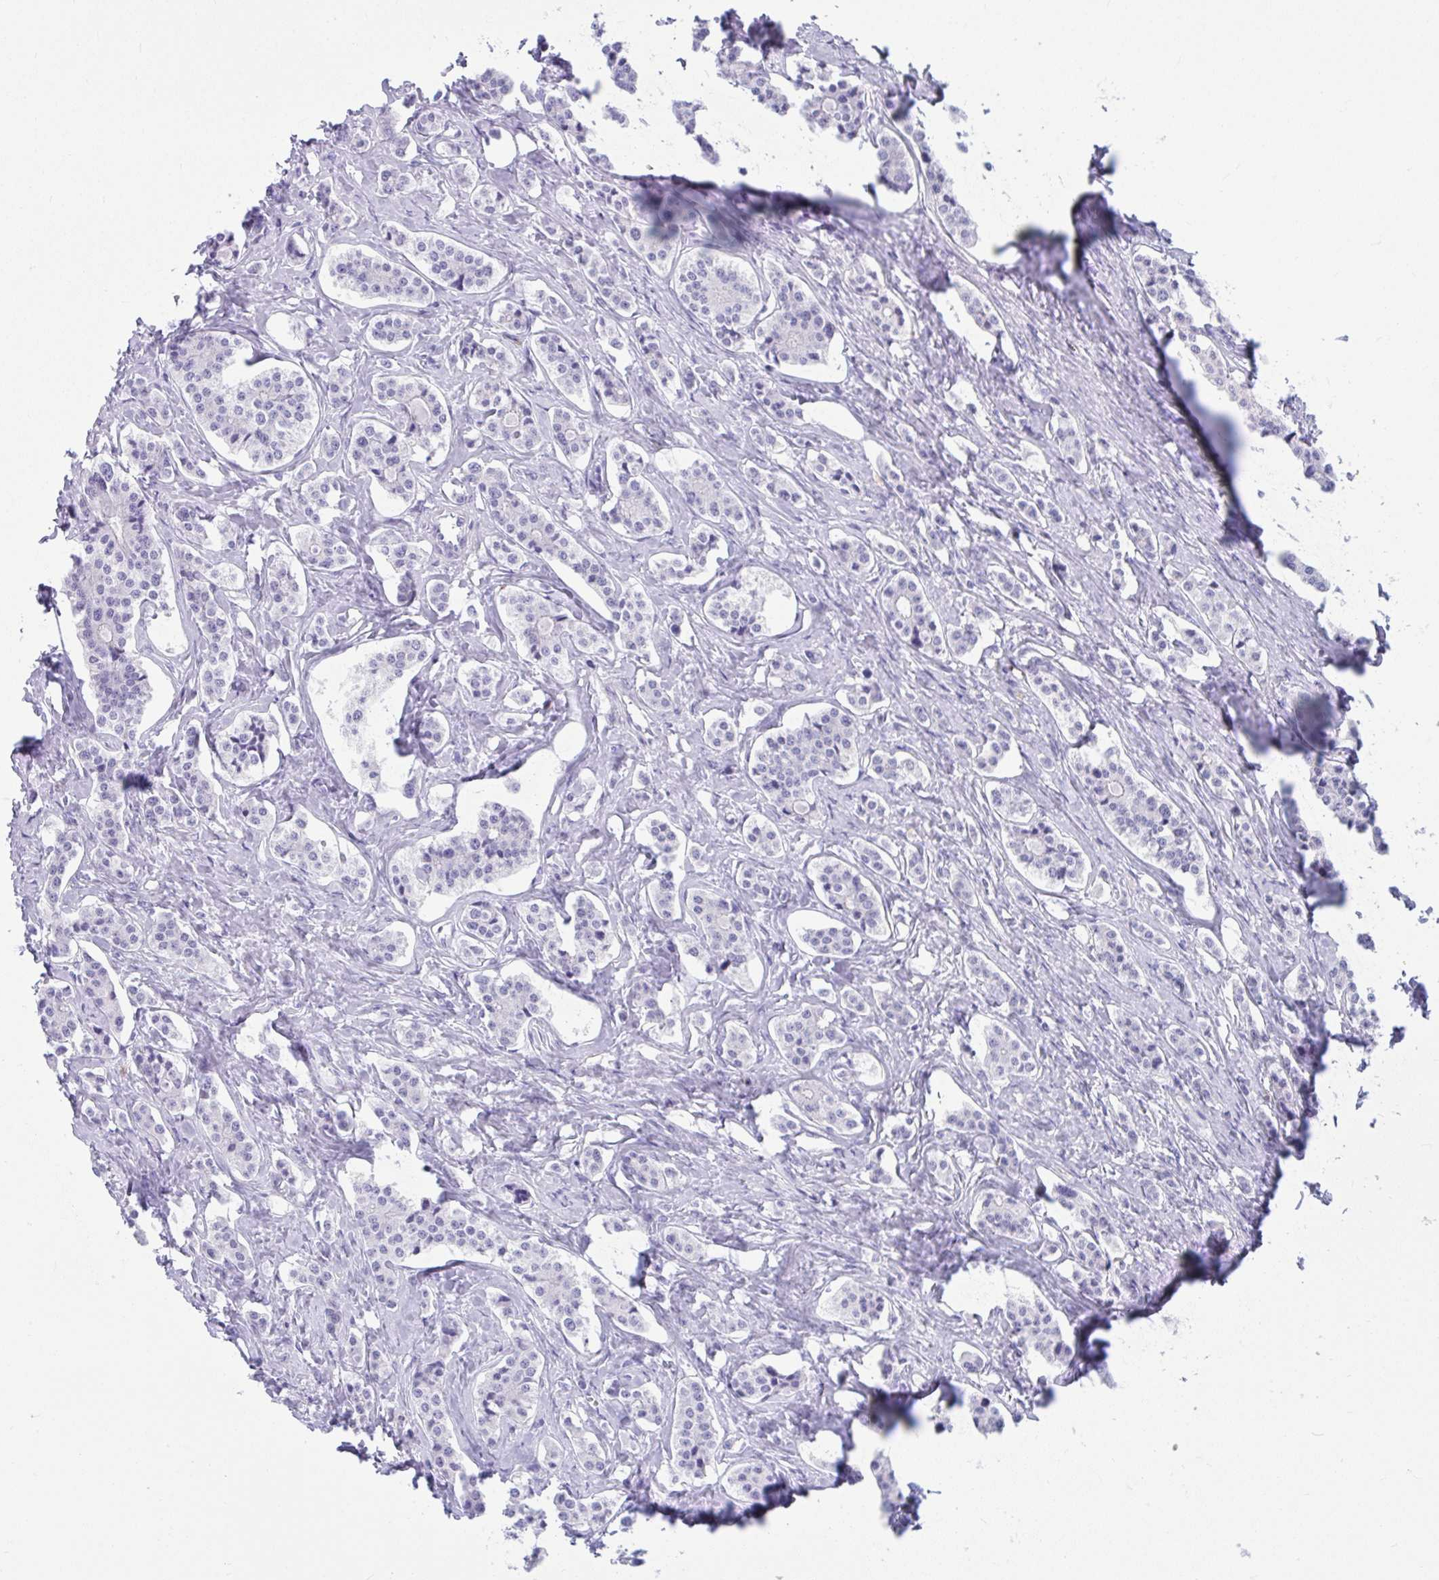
{"staining": {"intensity": "negative", "quantity": "none", "location": "none"}, "tissue": "carcinoid", "cell_type": "Tumor cells", "image_type": "cancer", "snomed": [{"axis": "morphology", "description": "Carcinoid, malignant, NOS"}, {"axis": "topography", "description": "Small intestine"}], "caption": "DAB (3,3'-diaminobenzidine) immunohistochemical staining of human carcinoid (malignant) displays no significant staining in tumor cells.", "gene": "ISL1", "patient": {"sex": "male", "age": 63}}